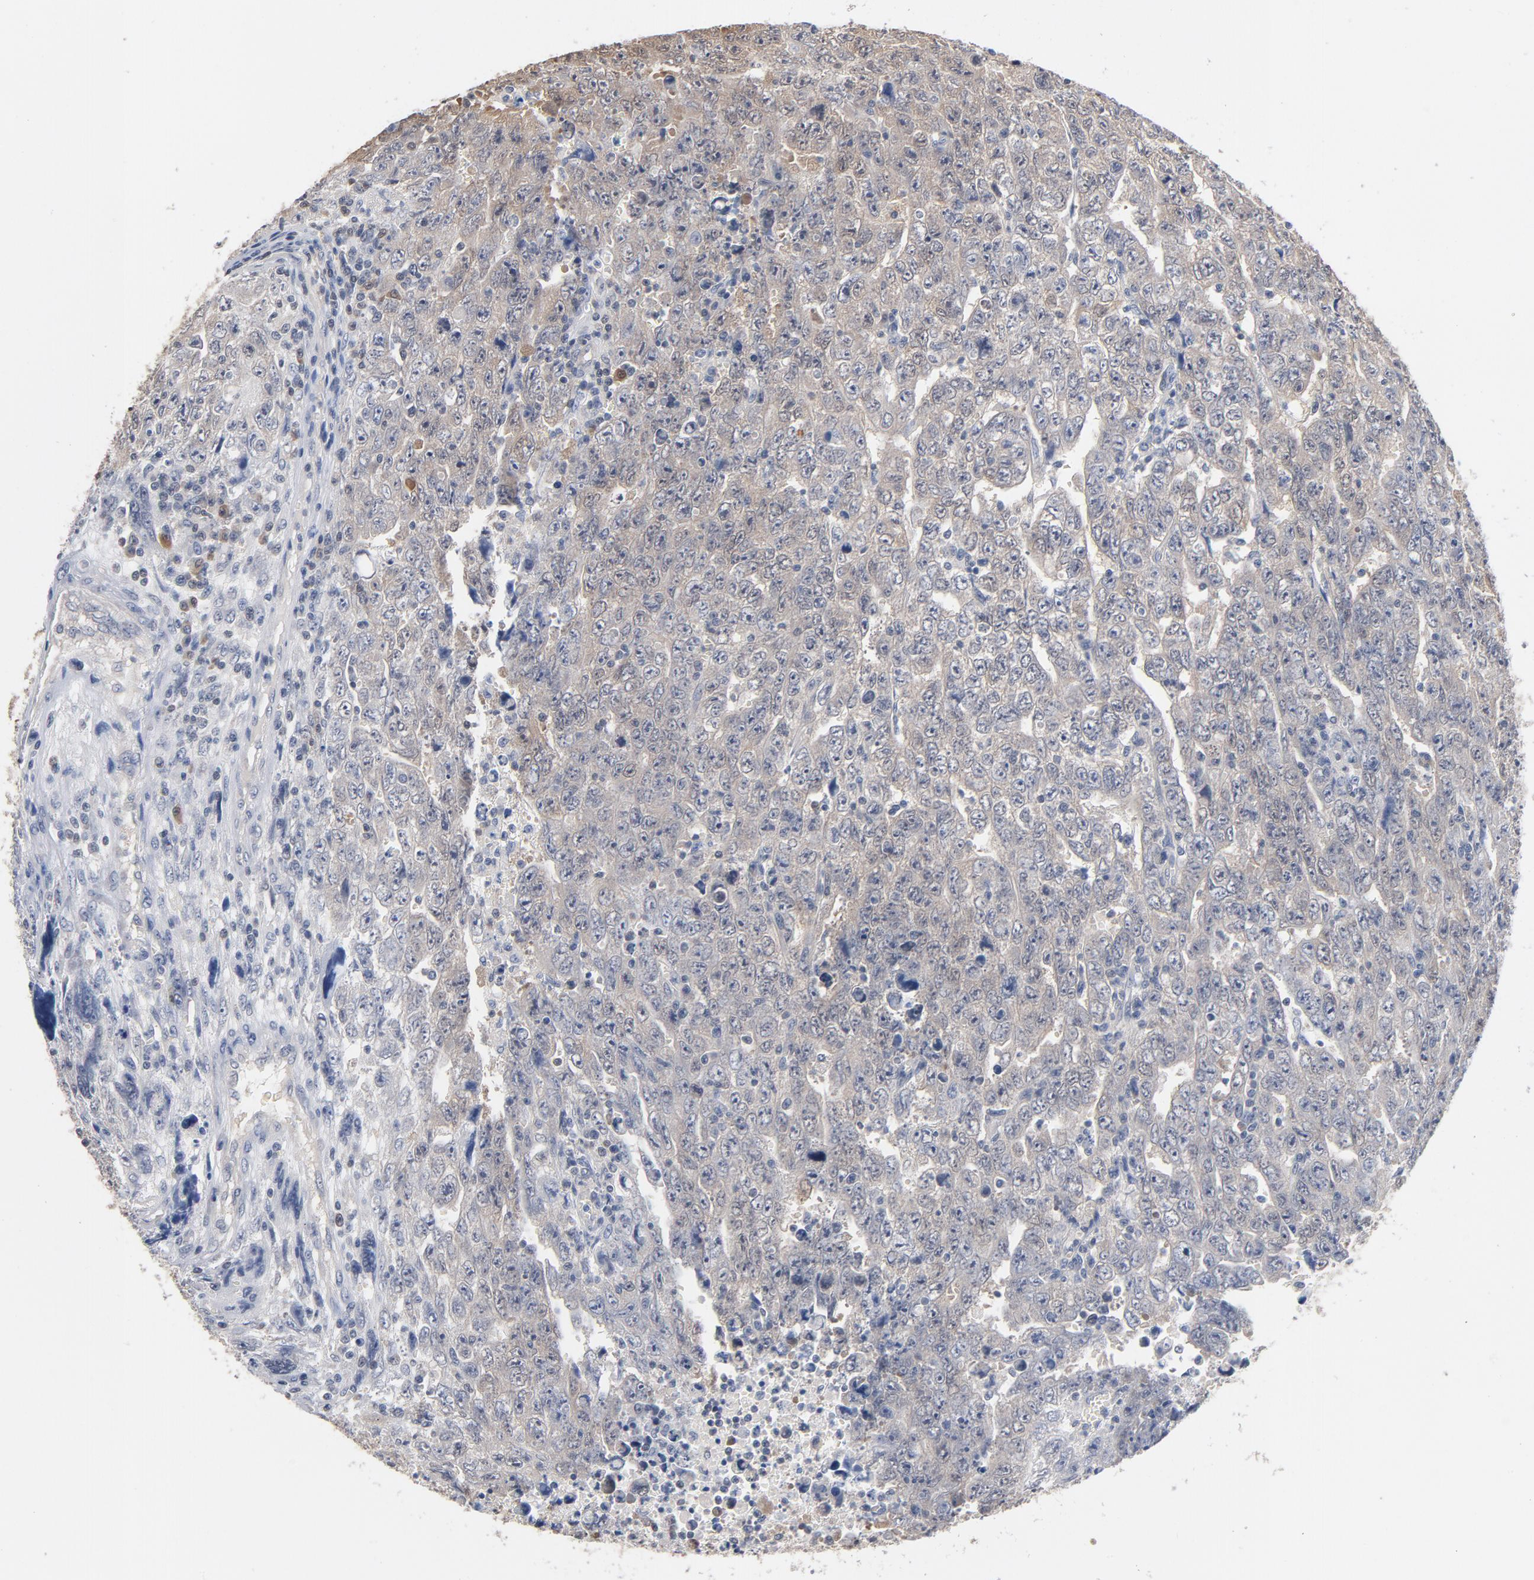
{"staining": {"intensity": "moderate", "quantity": "25%-75%", "location": "cytoplasmic/membranous"}, "tissue": "testis cancer", "cell_type": "Tumor cells", "image_type": "cancer", "snomed": [{"axis": "morphology", "description": "Carcinoma, Embryonal, NOS"}, {"axis": "topography", "description": "Testis"}], "caption": "Moderate cytoplasmic/membranous protein positivity is seen in about 25%-75% of tumor cells in testis cancer (embryonal carcinoma).", "gene": "MIF", "patient": {"sex": "male", "age": 28}}